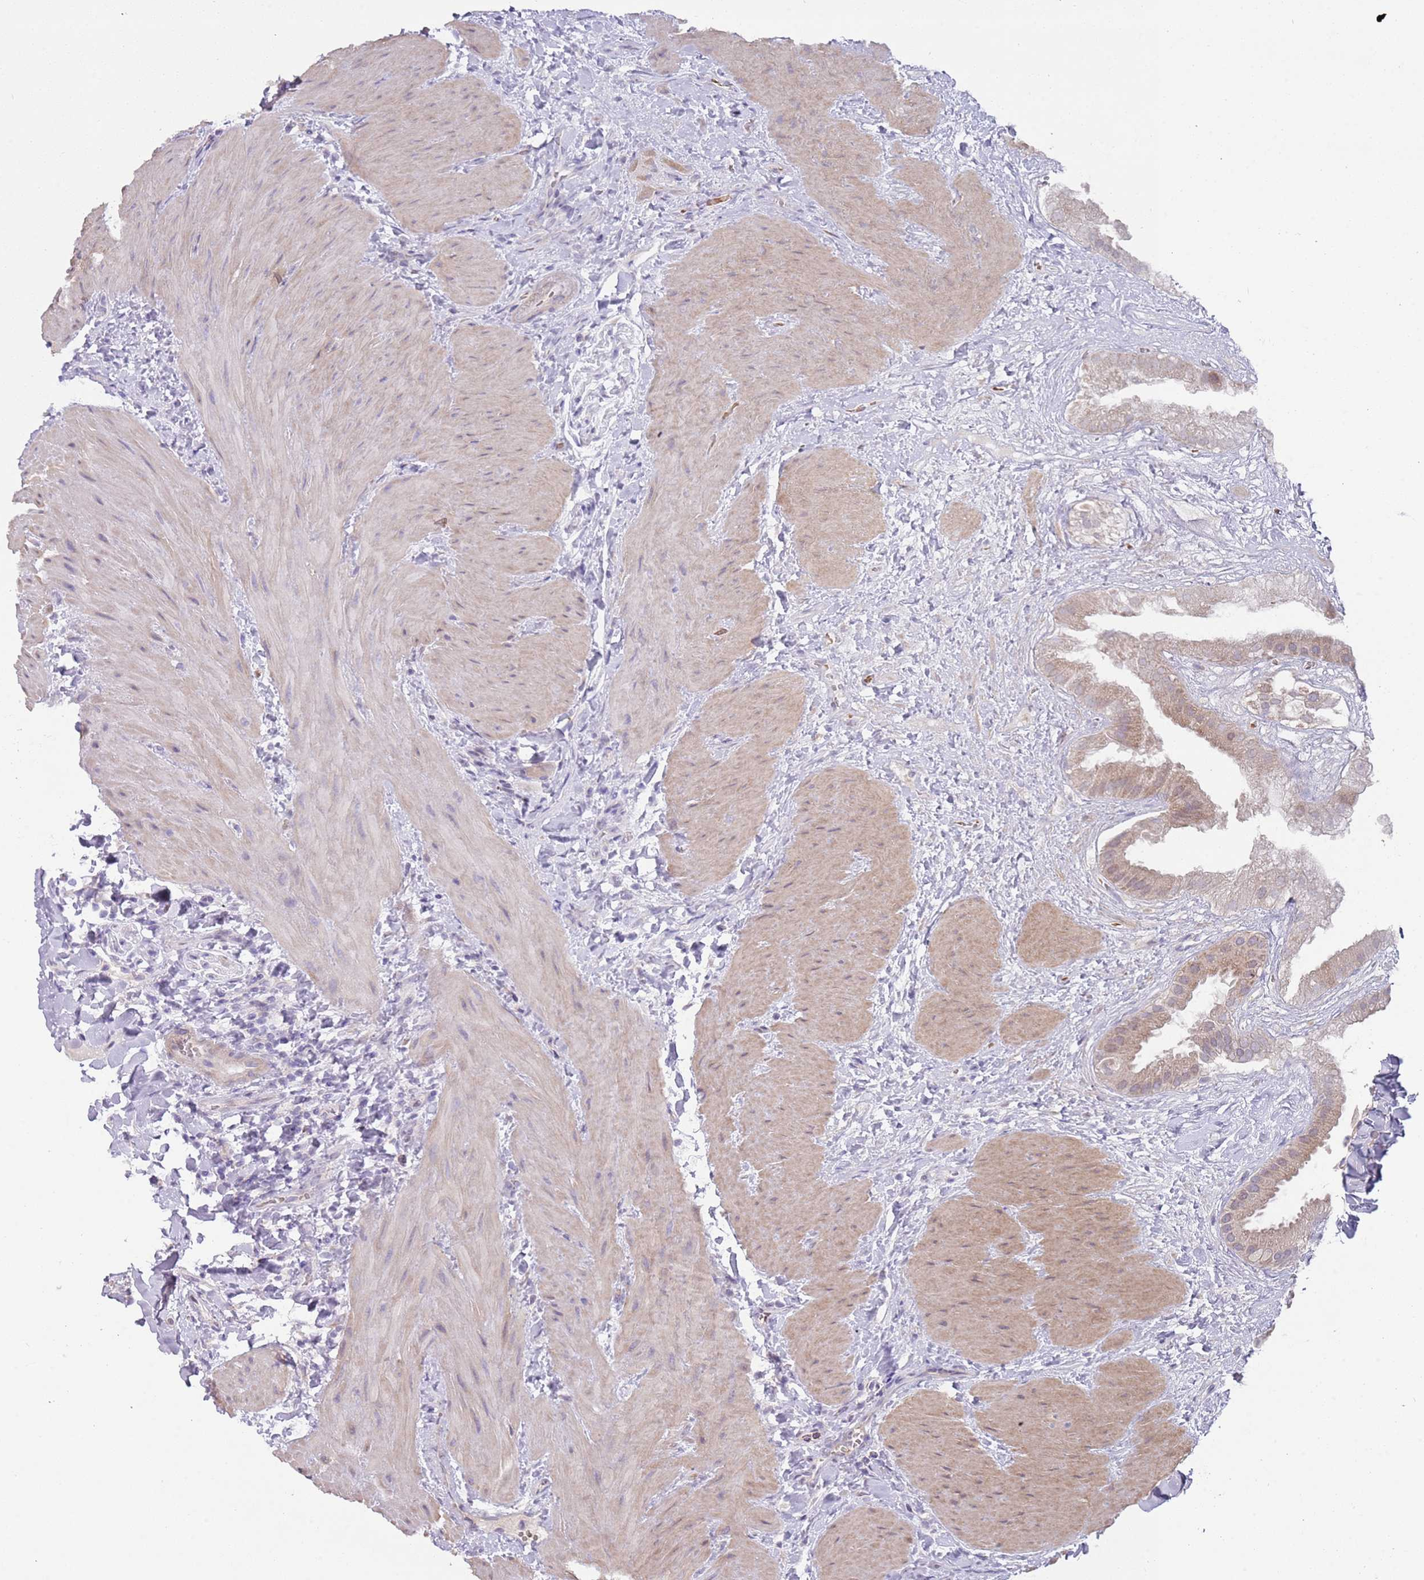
{"staining": {"intensity": "weak", "quantity": ">75%", "location": "cytoplasmic/membranous"}, "tissue": "gallbladder", "cell_type": "Glandular cells", "image_type": "normal", "snomed": [{"axis": "morphology", "description": "Normal tissue, NOS"}, {"axis": "topography", "description": "Gallbladder"}], "caption": "Glandular cells demonstrate low levels of weak cytoplasmic/membranous positivity in about >75% of cells in normal human gallbladder.", "gene": "PRAC1", "patient": {"sex": "male", "age": 55}}